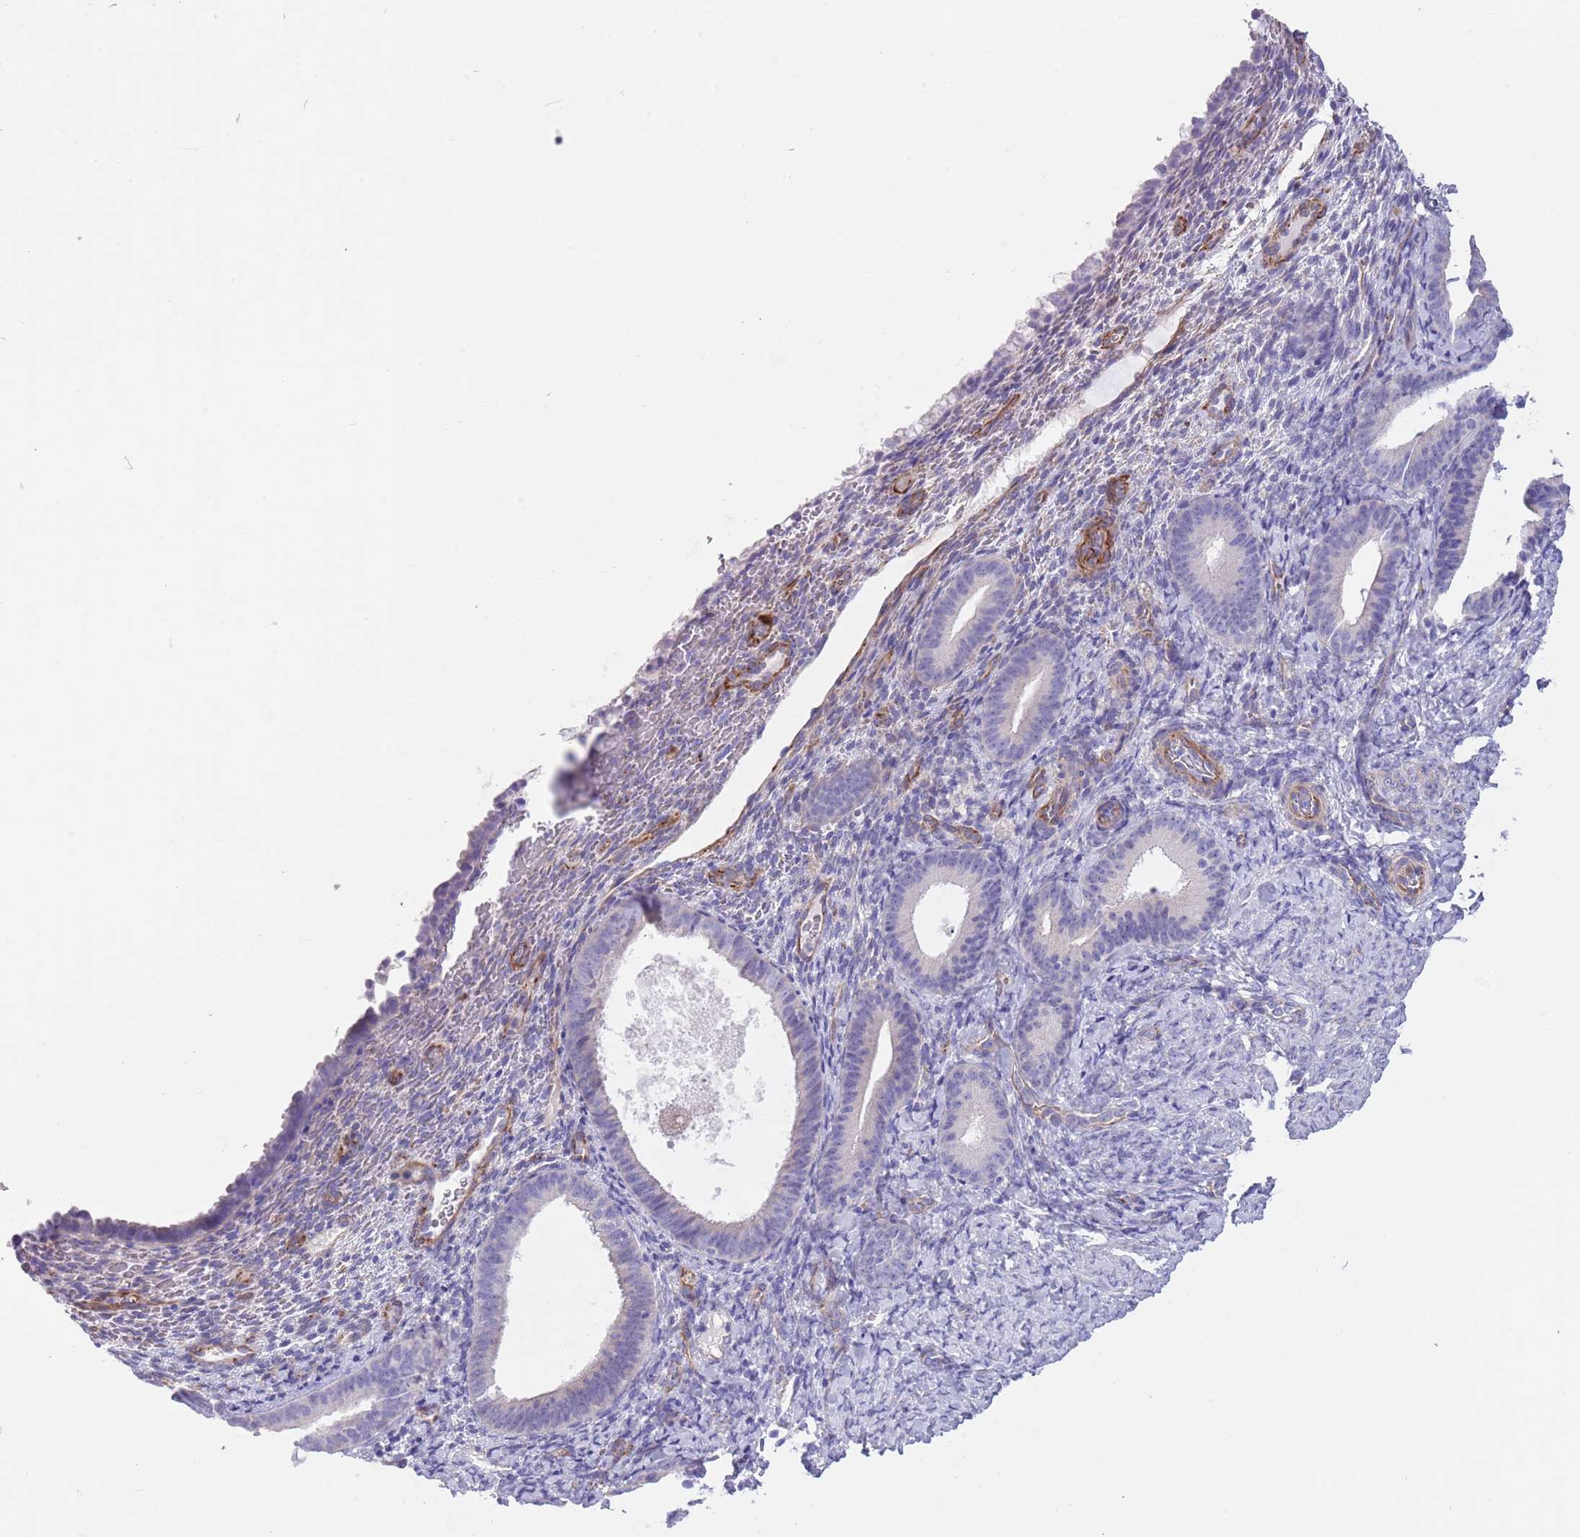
{"staining": {"intensity": "negative", "quantity": "none", "location": "none"}, "tissue": "endometrium", "cell_type": "Cells in endometrial stroma", "image_type": "normal", "snomed": [{"axis": "morphology", "description": "Normal tissue, NOS"}, {"axis": "topography", "description": "Endometrium"}], "caption": "DAB (3,3'-diaminobenzidine) immunohistochemical staining of normal human endometrium shows no significant staining in cells in endometrial stroma.", "gene": "TSGA13", "patient": {"sex": "female", "age": 65}}